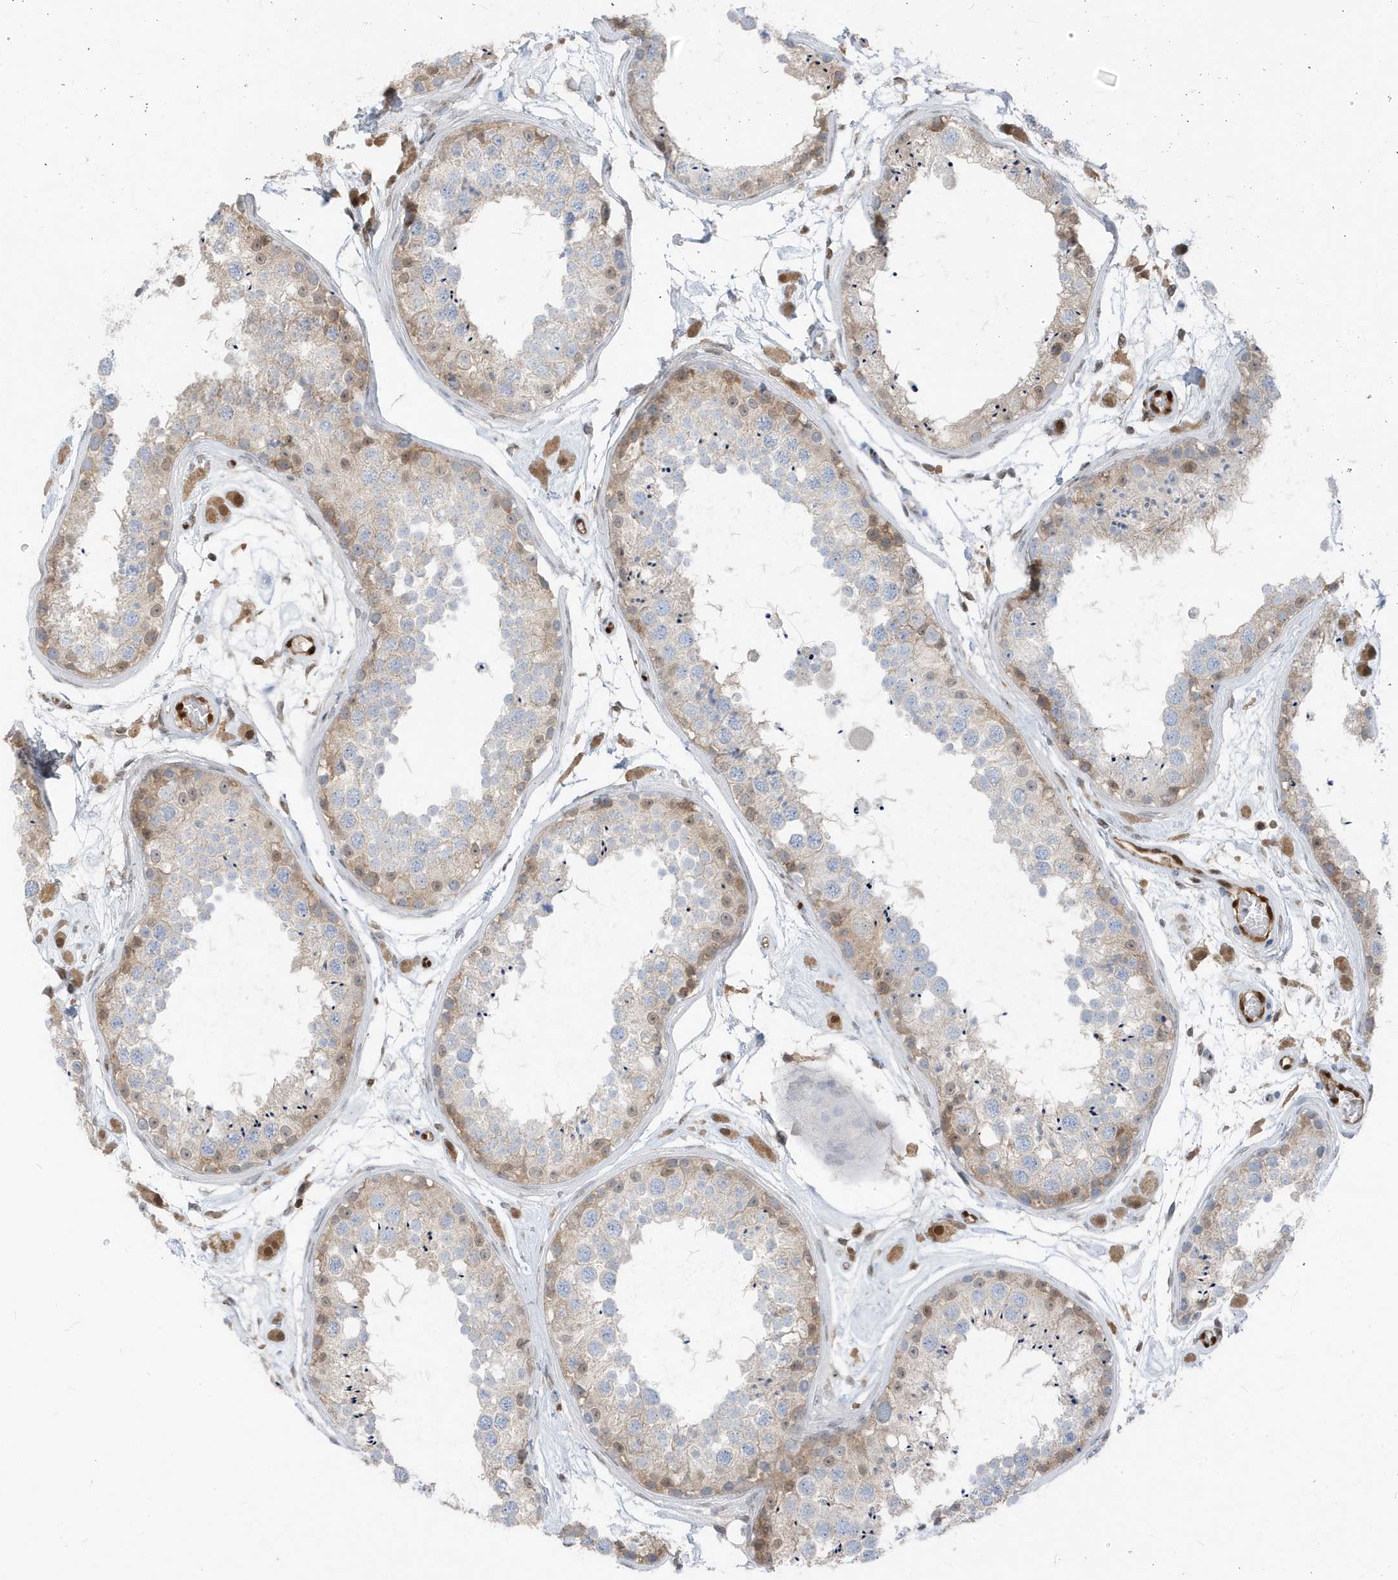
{"staining": {"intensity": "moderate", "quantity": "<25%", "location": "cytoplasmic/membranous,nuclear"}, "tissue": "testis", "cell_type": "Cells in seminiferous ducts", "image_type": "normal", "snomed": [{"axis": "morphology", "description": "Normal tissue, NOS"}, {"axis": "topography", "description": "Testis"}], "caption": "Protein staining of benign testis exhibits moderate cytoplasmic/membranous,nuclear positivity in approximately <25% of cells in seminiferous ducts.", "gene": "NCOA7", "patient": {"sex": "male", "age": 25}}